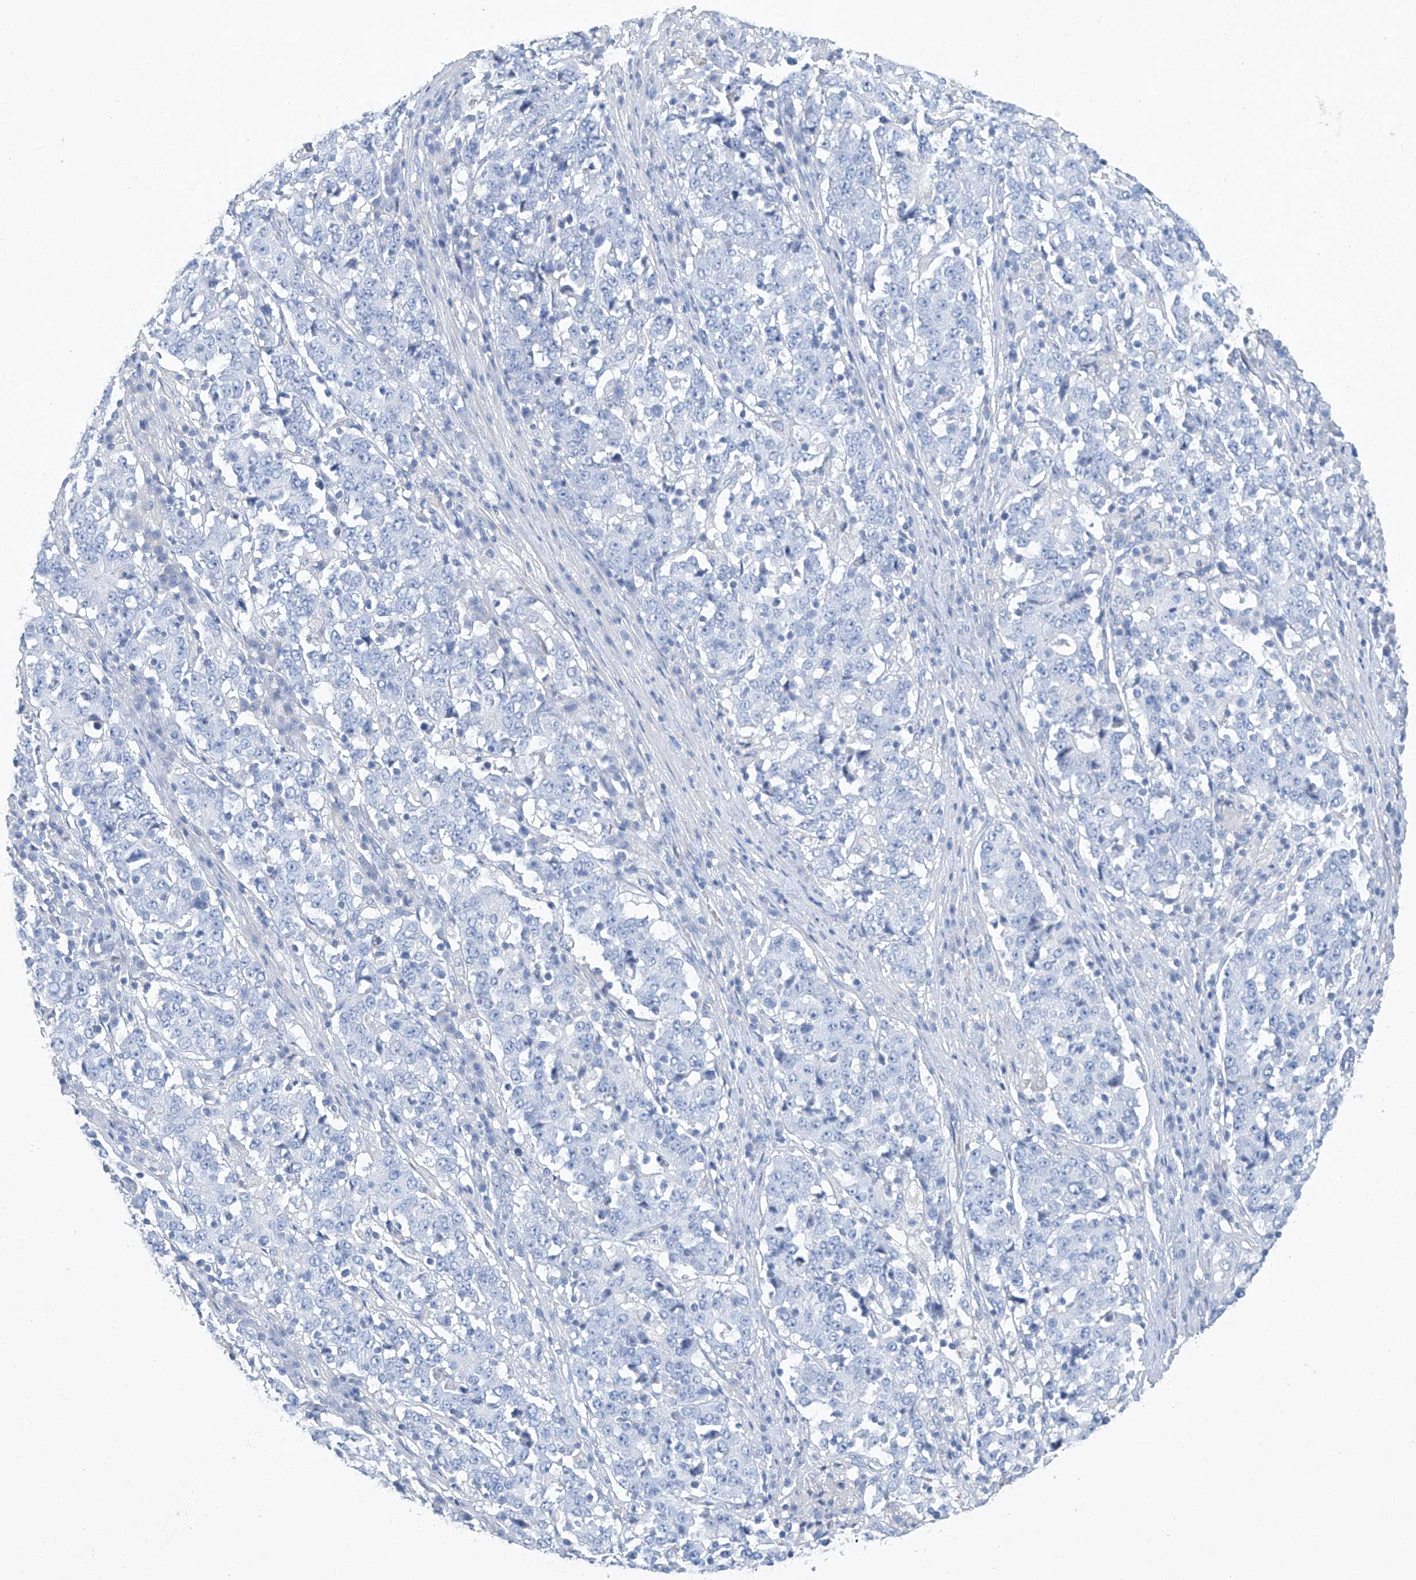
{"staining": {"intensity": "negative", "quantity": "none", "location": "none"}, "tissue": "stomach cancer", "cell_type": "Tumor cells", "image_type": "cancer", "snomed": [{"axis": "morphology", "description": "Adenocarcinoma, NOS"}, {"axis": "topography", "description": "Stomach"}], "caption": "High magnification brightfield microscopy of stomach cancer stained with DAB (3,3'-diaminobenzidine) (brown) and counterstained with hematoxylin (blue): tumor cells show no significant positivity. (DAB (3,3'-diaminobenzidine) immunohistochemistry (IHC) with hematoxylin counter stain).", "gene": "C1orf87", "patient": {"sex": "male", "age": 59}}